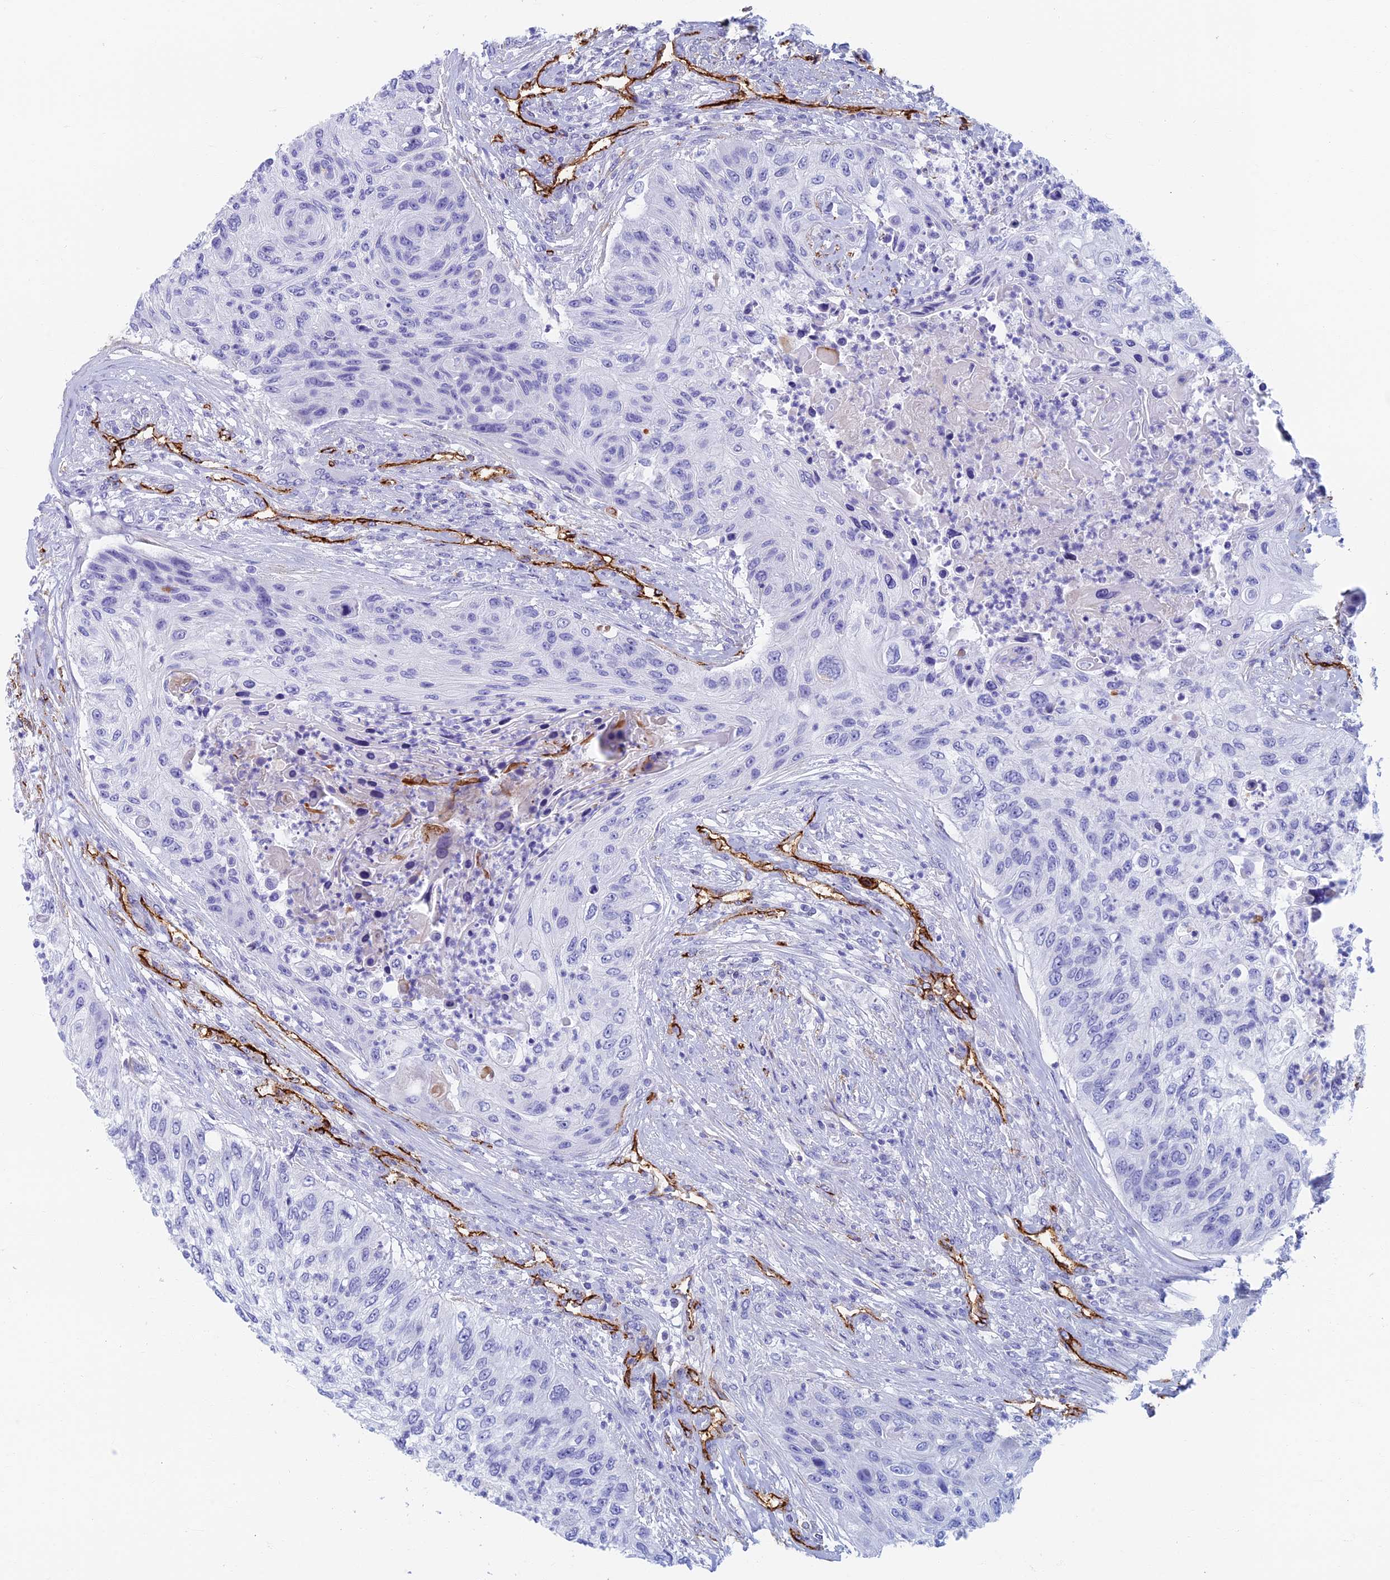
{"staining": {"intensity": "negative", "quantity": "none", "location": "none"}, "tissue": "urothelial cancer", "cell_type": "Tumor cells", "image_type": "cancer", "snomed": [{"axis": "morphology", "description": "Urothelial carcinoma, High grade"}, {"axis": "topography", "description": "Urinary bladder"}], "caption": "Urothelial cancer was stained to show a protein in brown. There is no significant staining in tumor cells.", "gene": "ETFRF1", "patient": {"sex": "female", "age": 60}}